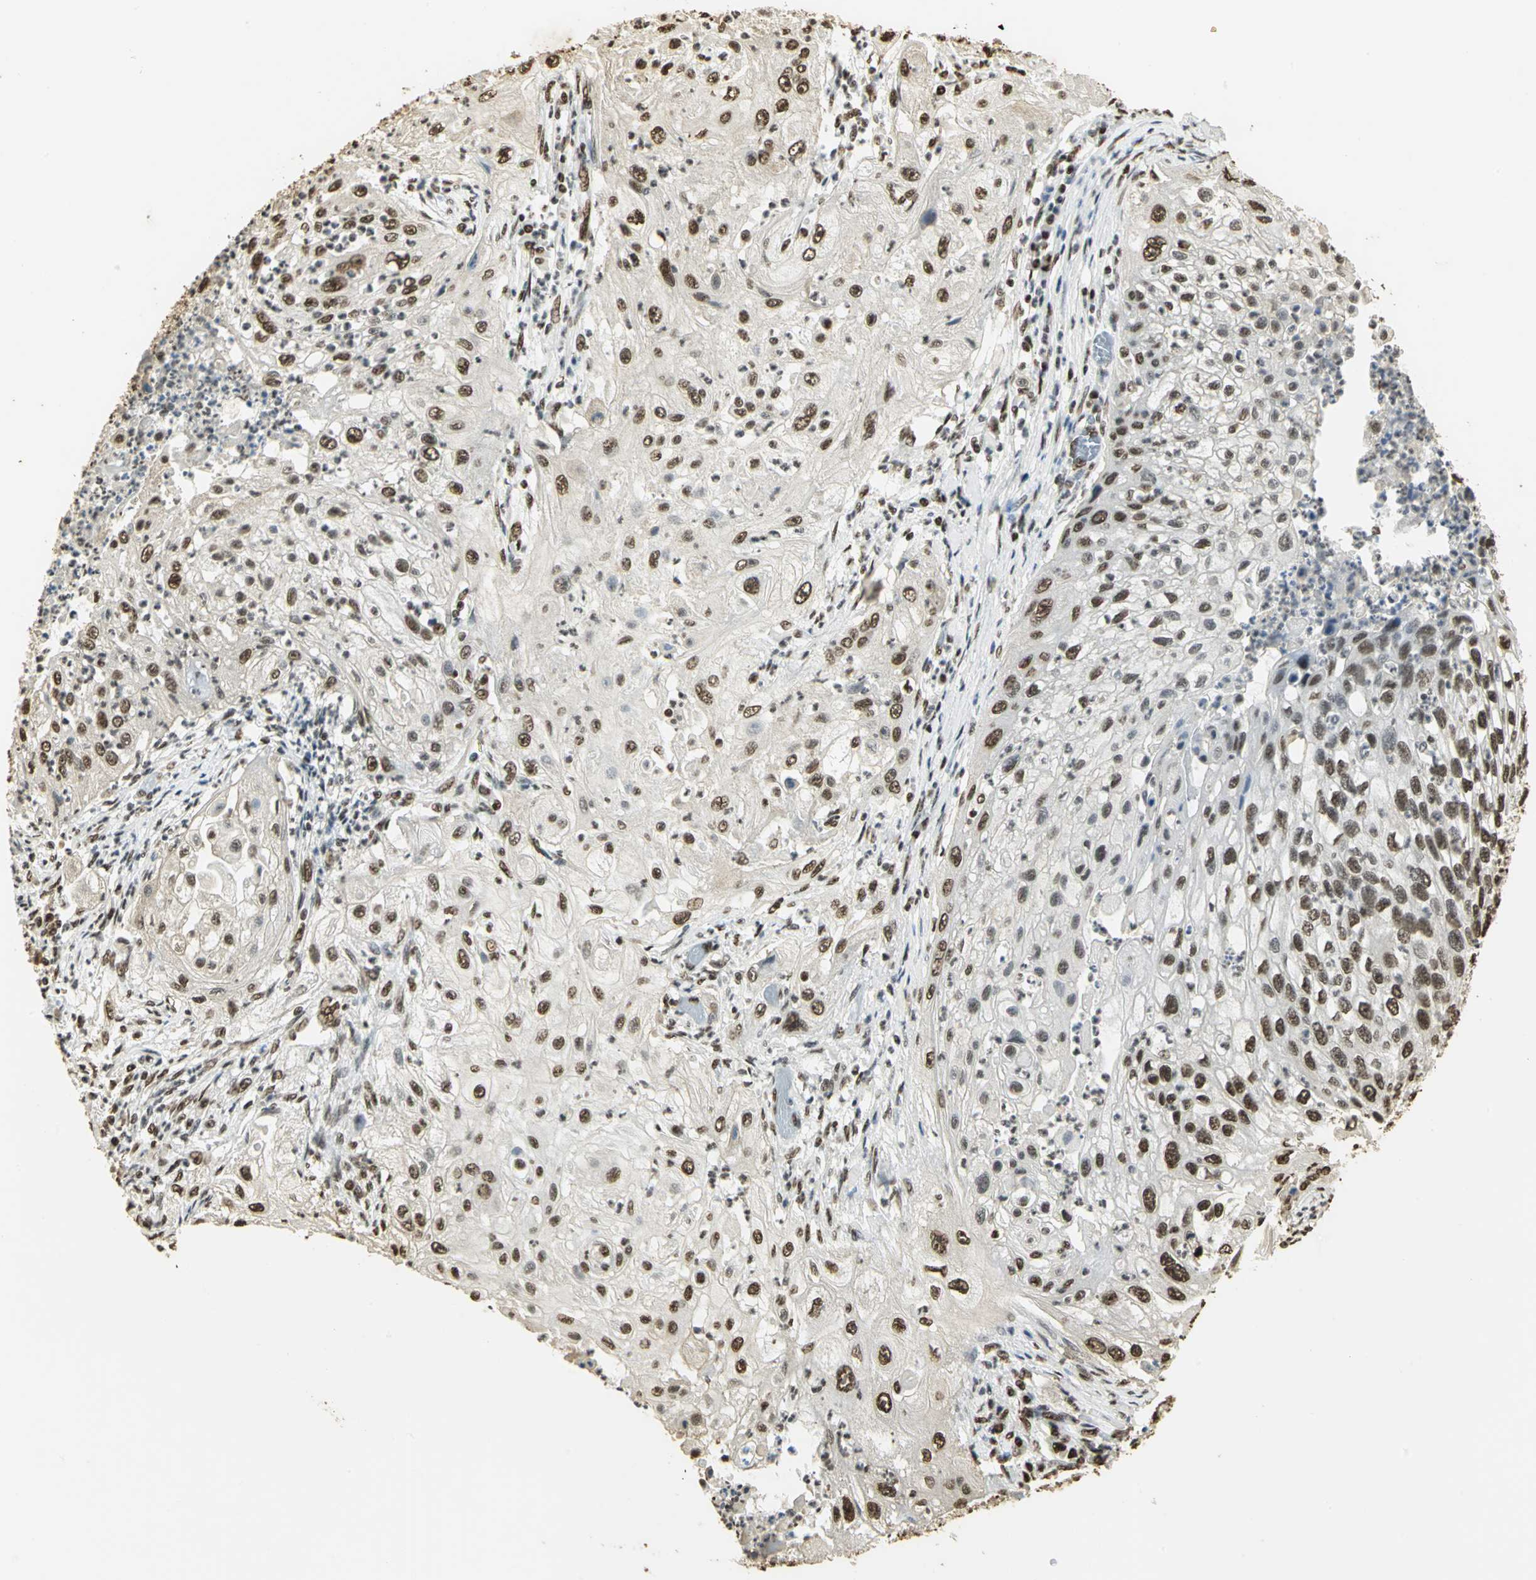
{"staining": {"intensity": "strong", "quantity": ">75%", "location": "nuclear"}, "tissue": "lung cancer", "cell_type": "Tumor cells", "image_type": "cancer", "snomed": [{"axis": "morphology", "description": "Inflammation, NOS"}, {"axis": "morphology", "description": "Squamous cell carcinoma, NOS"}, {"axis": "topography", "description": "Lymph node"}, {"axis": "topography", "description": "Soft tissue"}, {"axis": "topography", "description": "Lung"}], "caption": "The micrograph demonstrates a brown stain indicating the presence of a protein in the nuclear of tumor cells in lung squamous cell carcinoma.", "gene": "SET", "patient": {"sex": "male", "age": 66}}